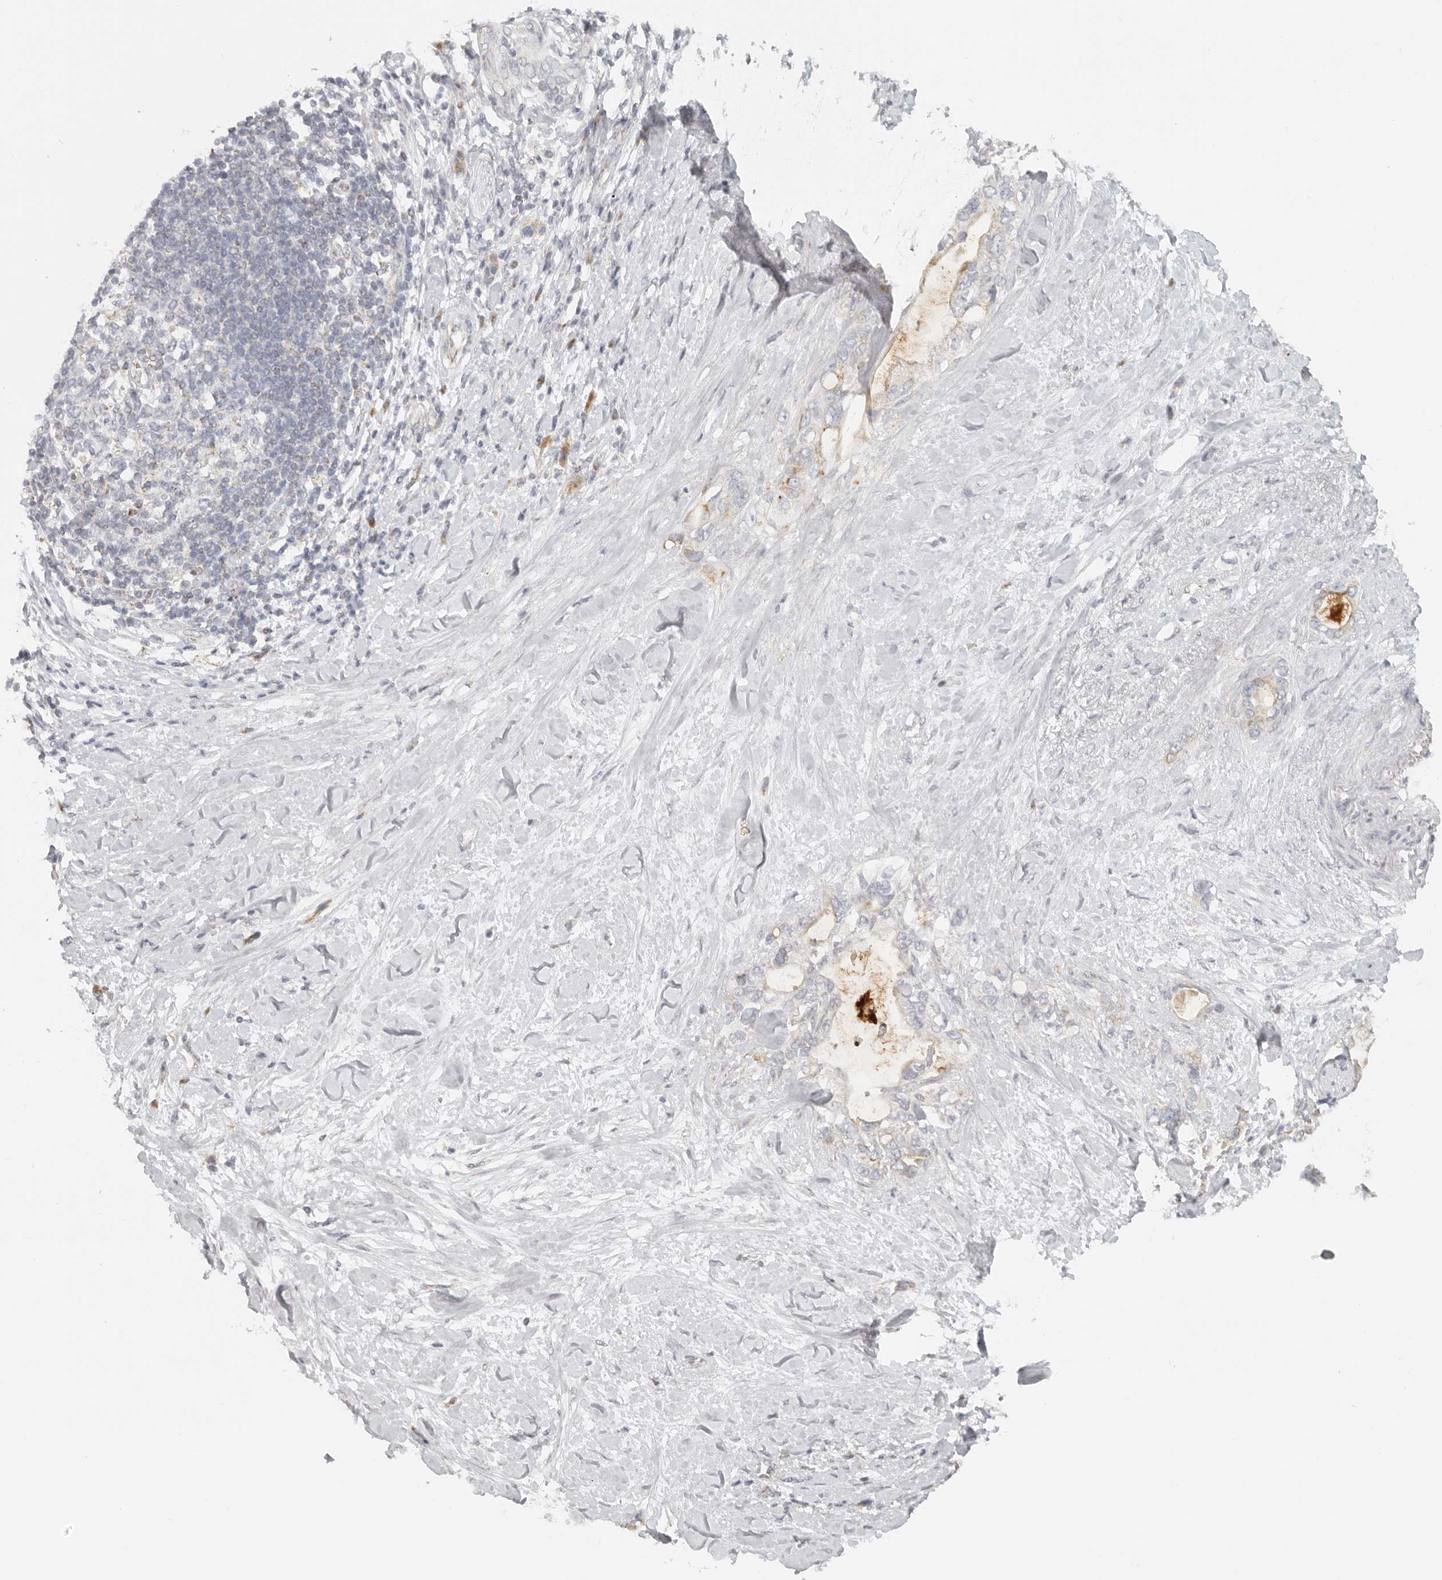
{"staining": {"intensity": "weak", "quantity": "25%-75%", "location": "cytoplasmic/membranous"}, "tissue": "pancreatic cancer", "cell_type": "Tumor cells", "image_type": "cancer", "snomed": [{"axis": "morphology", "description": "Adenocarcinoma, NOS"}, {"axis": "topography", "description": "Pancreas"}], "caption": "The micrograph exhibits a brown stain indicating the presence of a protein in the cytoplasmic/membranous of tumor cells in pancreatic adenocarcinoma. (DAB (3,3'-diaminobenzidine) IHC with brightfield microscopy, high magnification).", "gene": "KDF1", "patient": {"sex": "female", "age": 56}}